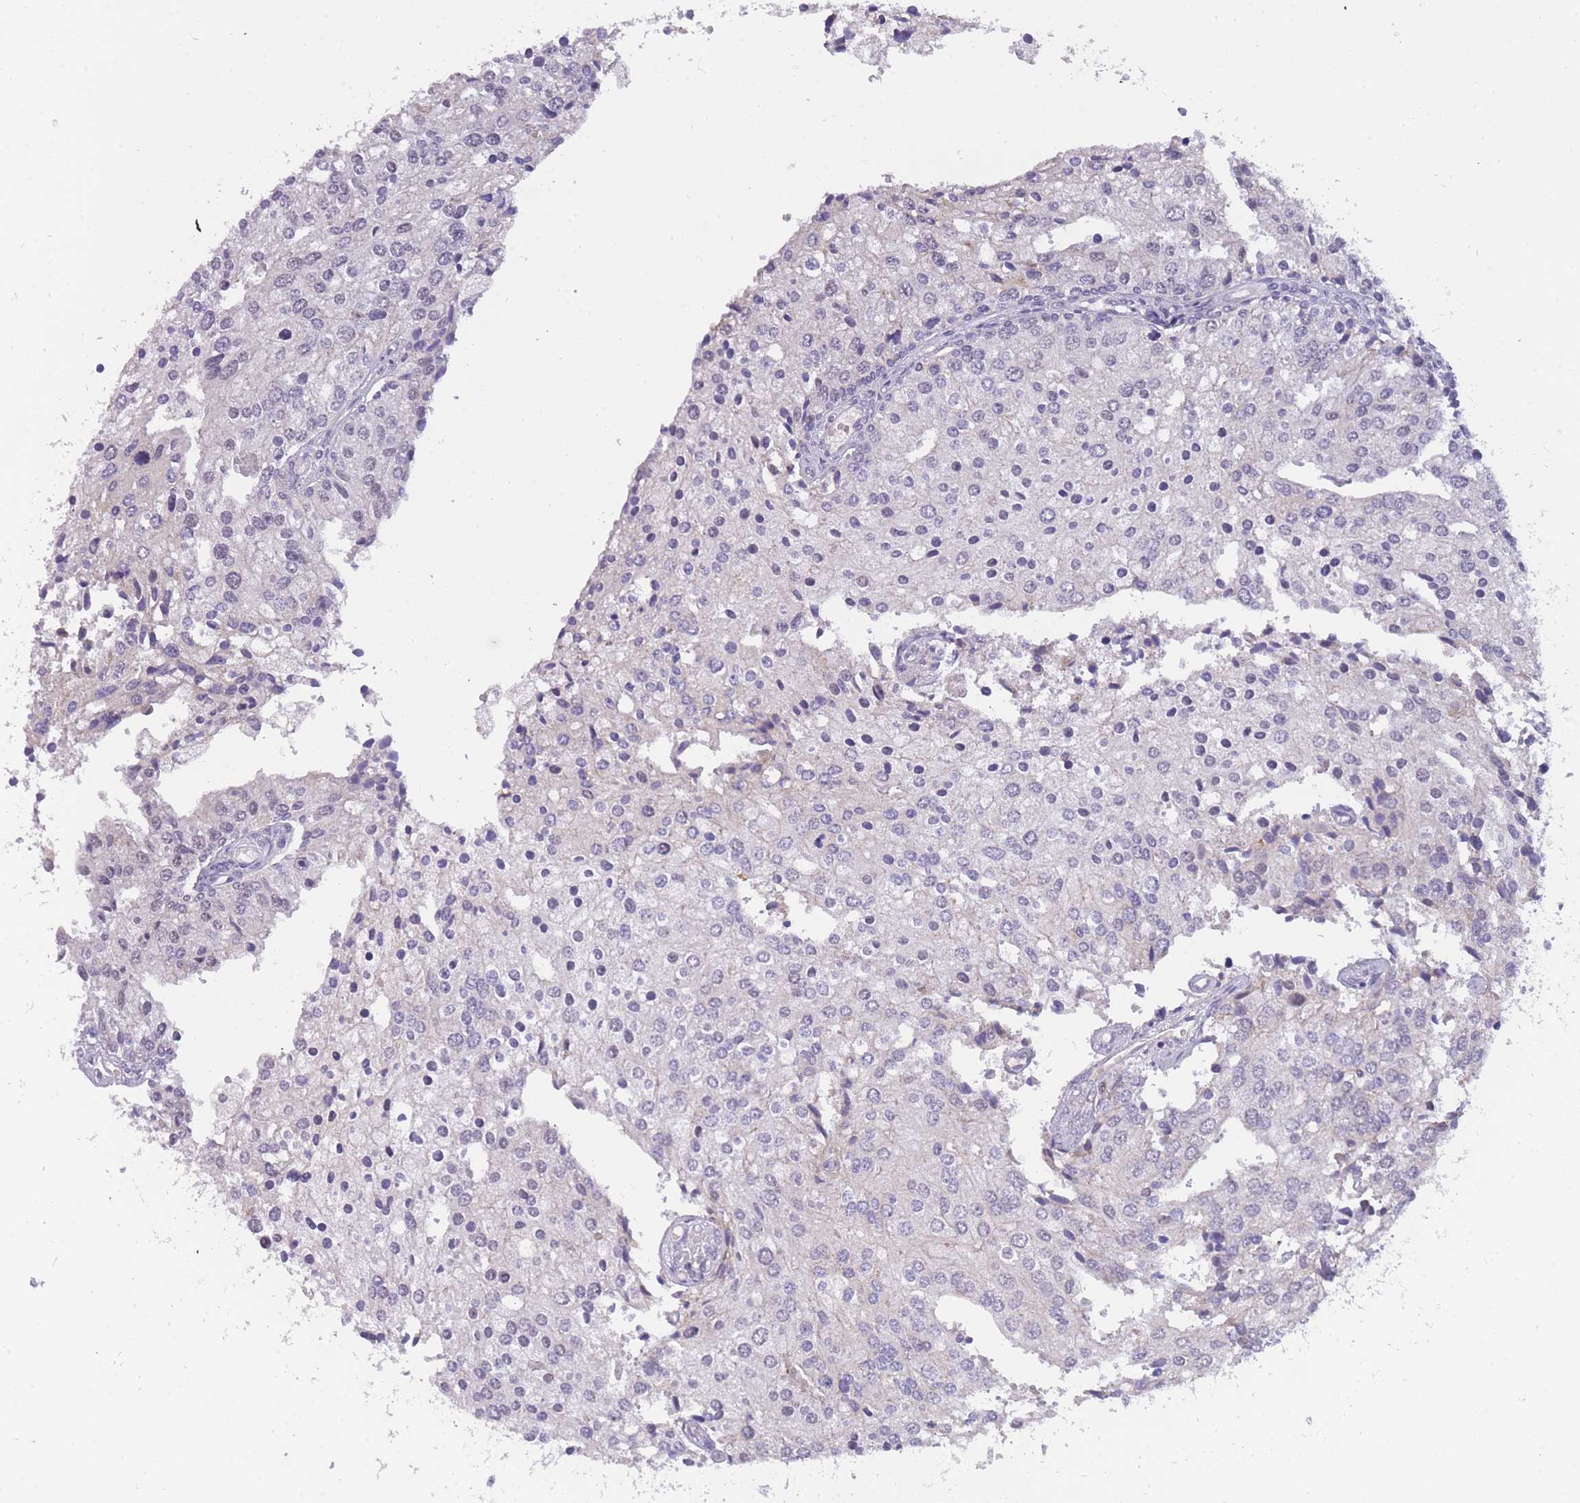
{"staining": {"intensity": "negative", "quantity": "none", "location": "none"}, "tissue": "prostate cancer", "cell_type": "Tumor cells", "image_type": "cancer", "snomed": [{"axis": "morphology", "description": "Adenocarcinoma, High grade"}, {"axis": "topography", "description": "Prostate"}], "caption": "Immunohistochemical staining of human prostate cancer (high-grade adenocarcinoma) reveals no significant positivity in tumor cells.", "gene": "GOLGA6L25", "patient": {"sex": "male", "age": 62}}